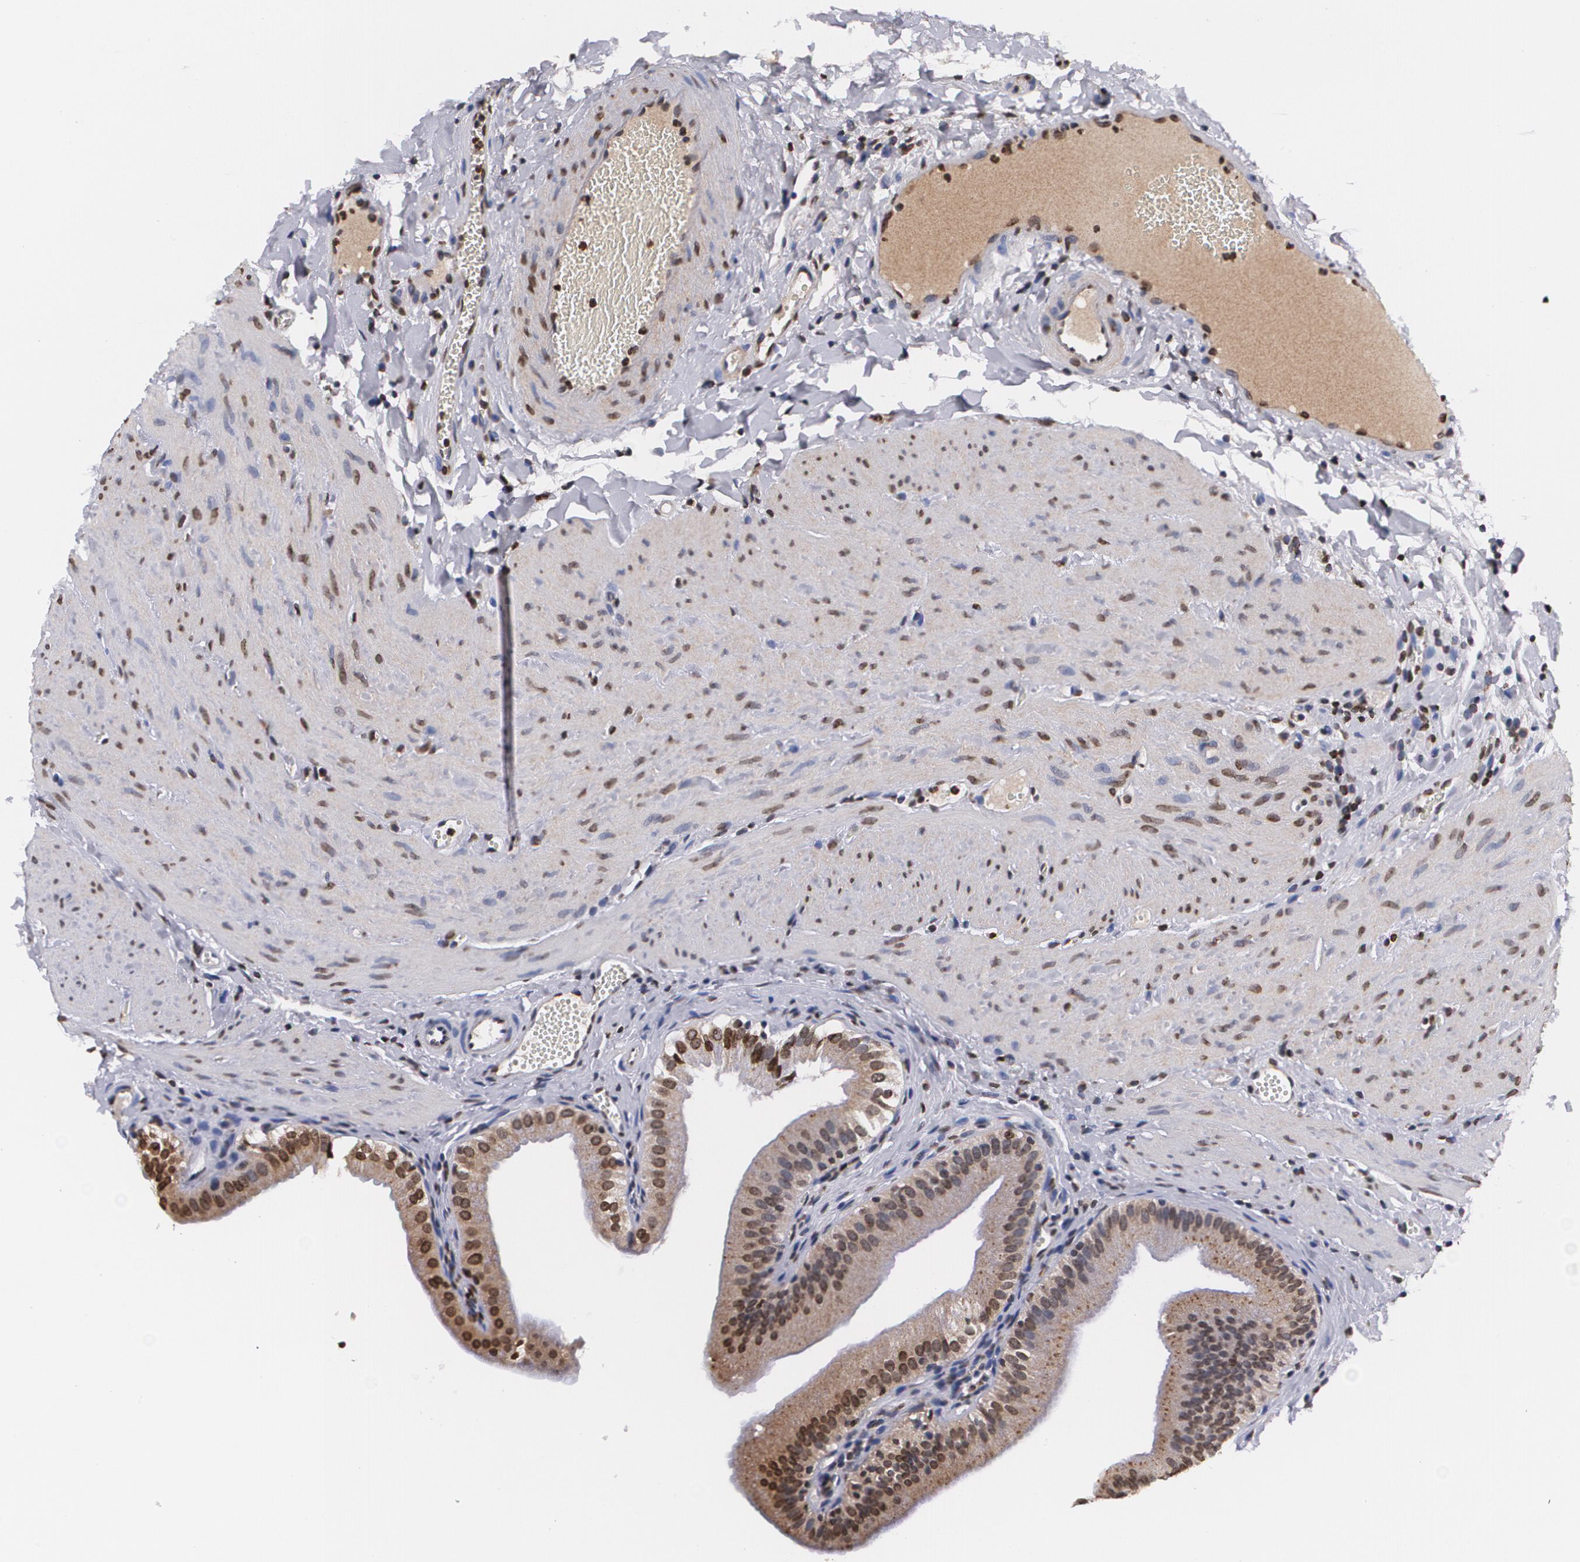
{"staining": {"intensity": "moderate", "quantity": "25%-75%", "location": "cytoplasmic/membranous"}, "tissue": "gallbladder", "cell_type": "Glandular cells", "image_type": "normal", "snomed": [{"axis": "morphology", "description": "Normal tissue, NOS"}, {"axis": "topography", "description": "Gallbladder"}], "caption": "DAB immunohistochemical staining of benign gallbladder demonstrates moderate cytoplasmic/membranous protein staining in approximately 25%-75% of glandular cells.", "gene": "MVP", "patient": {"sex": "female", "age": 24}}